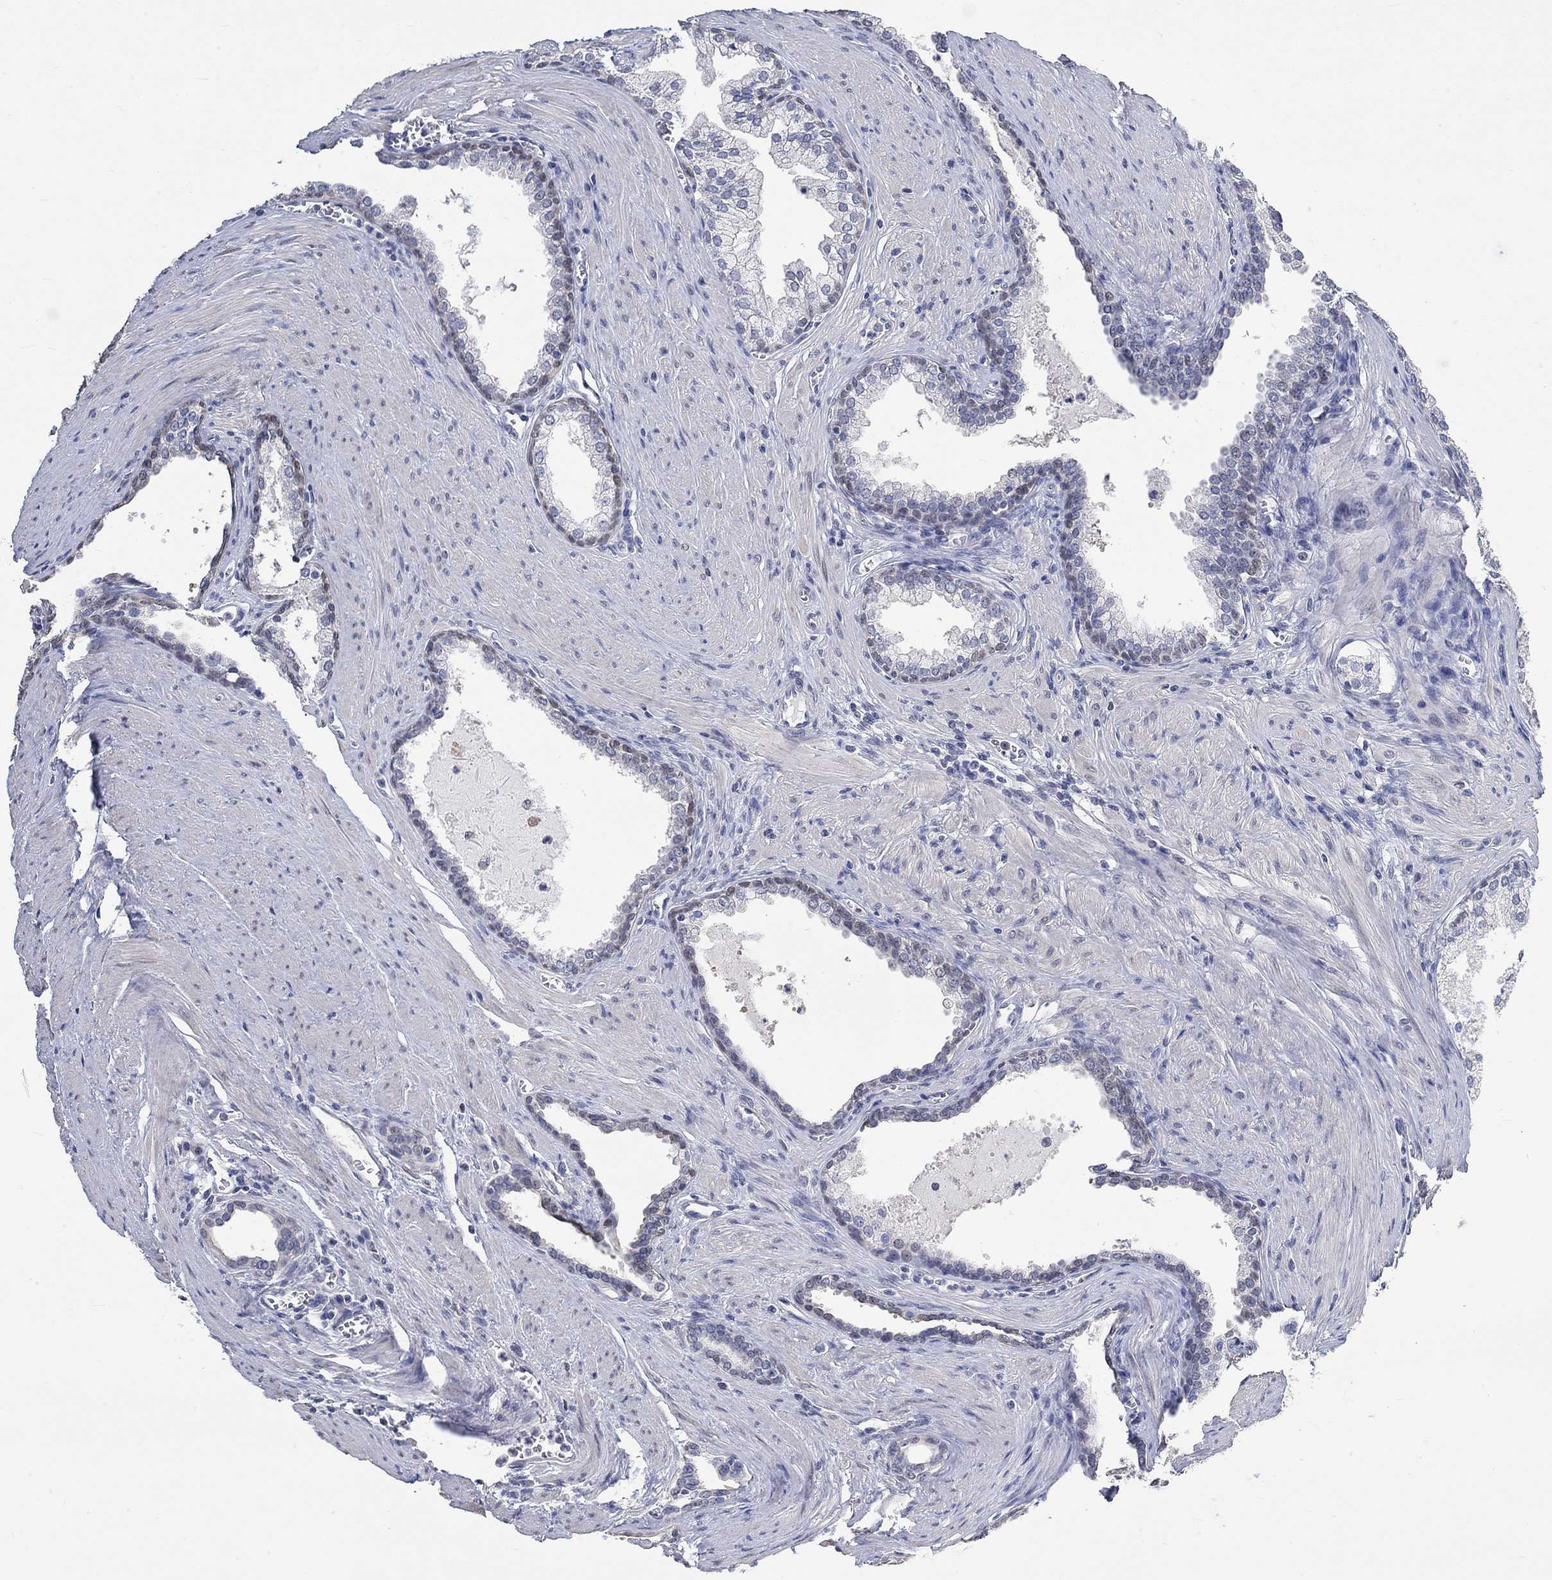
{"staining": {"intensity": "negative", "quantity": "none", "location": "none"}, "tissue": "prostate cancer", "cell_type": "Tumor cells", "image_type": "cancer", "snomed": [{"axis": "morphology", "description": "Adenocarcinoma, NOS"}, {"axis": "topography", "description": "Prostate"}], "caption": "Immunohistochemistry (IHC) of prostate adenocarcinoma reveals no staining in tumor cells. Brightfield microscopy of IHC stained with DAB (brown) and hematoxylin (blue), captured at high magnification.", "gene": "PNMA5", "patient": {"sex": "male", "age": 66}}